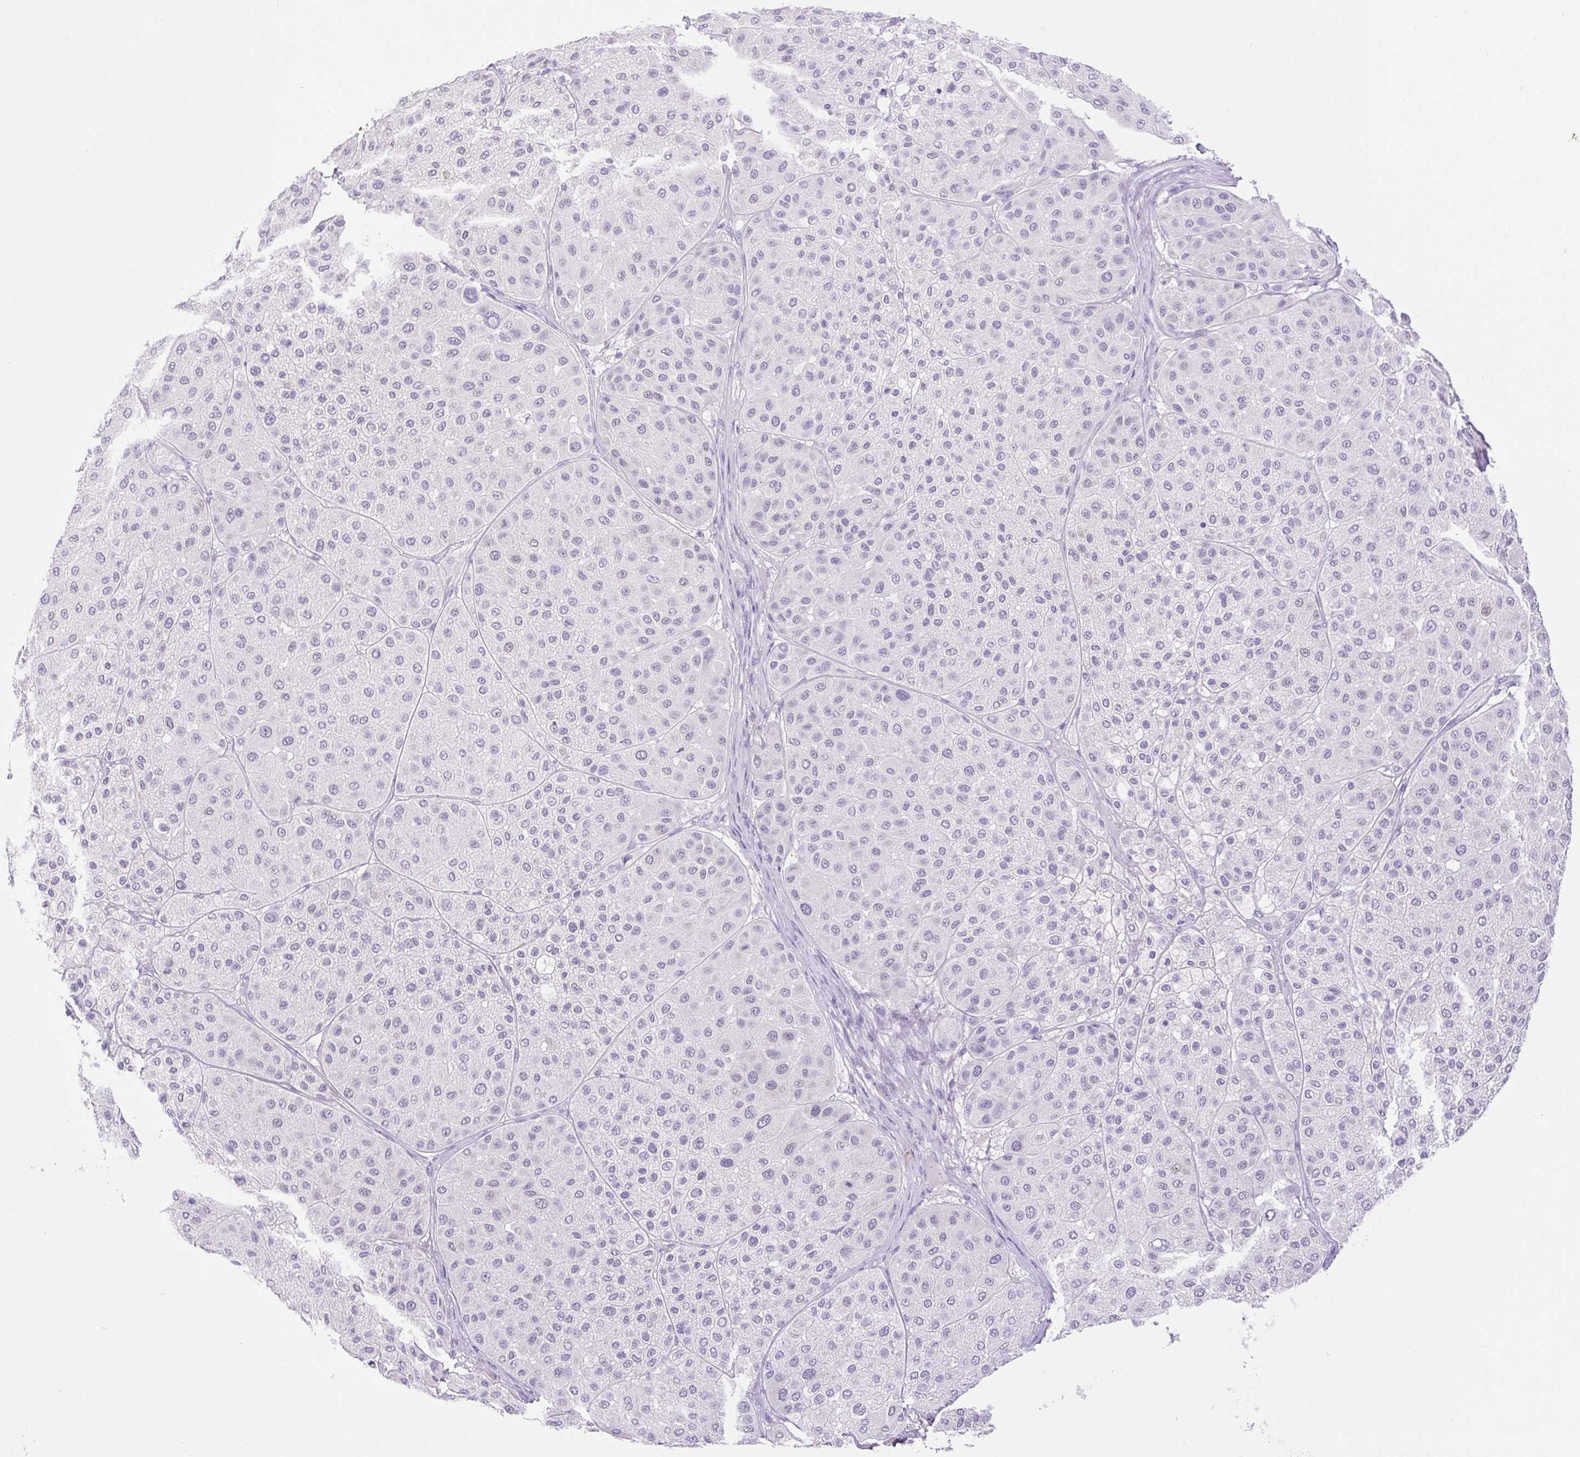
{"staining": {"intensity": "negative", "quantity": "none", "location": "none"}, "tissue": "melanoma", "cell_type": "Tumor cells", "image_type": "cancer", "snomed": [{"axis": "morphology", "description": "Malignant melanoma, Metastatic site"}, {"axis": "topography", "description": "Smooth muscle"}], "caption": "The immunohistochemistry image has no significant positivity in tumor cells of malignant melanoma (metastatic site) tissue.", "gene": "SIGLEC1", "patient": {"sex": "male", "age": 41}}